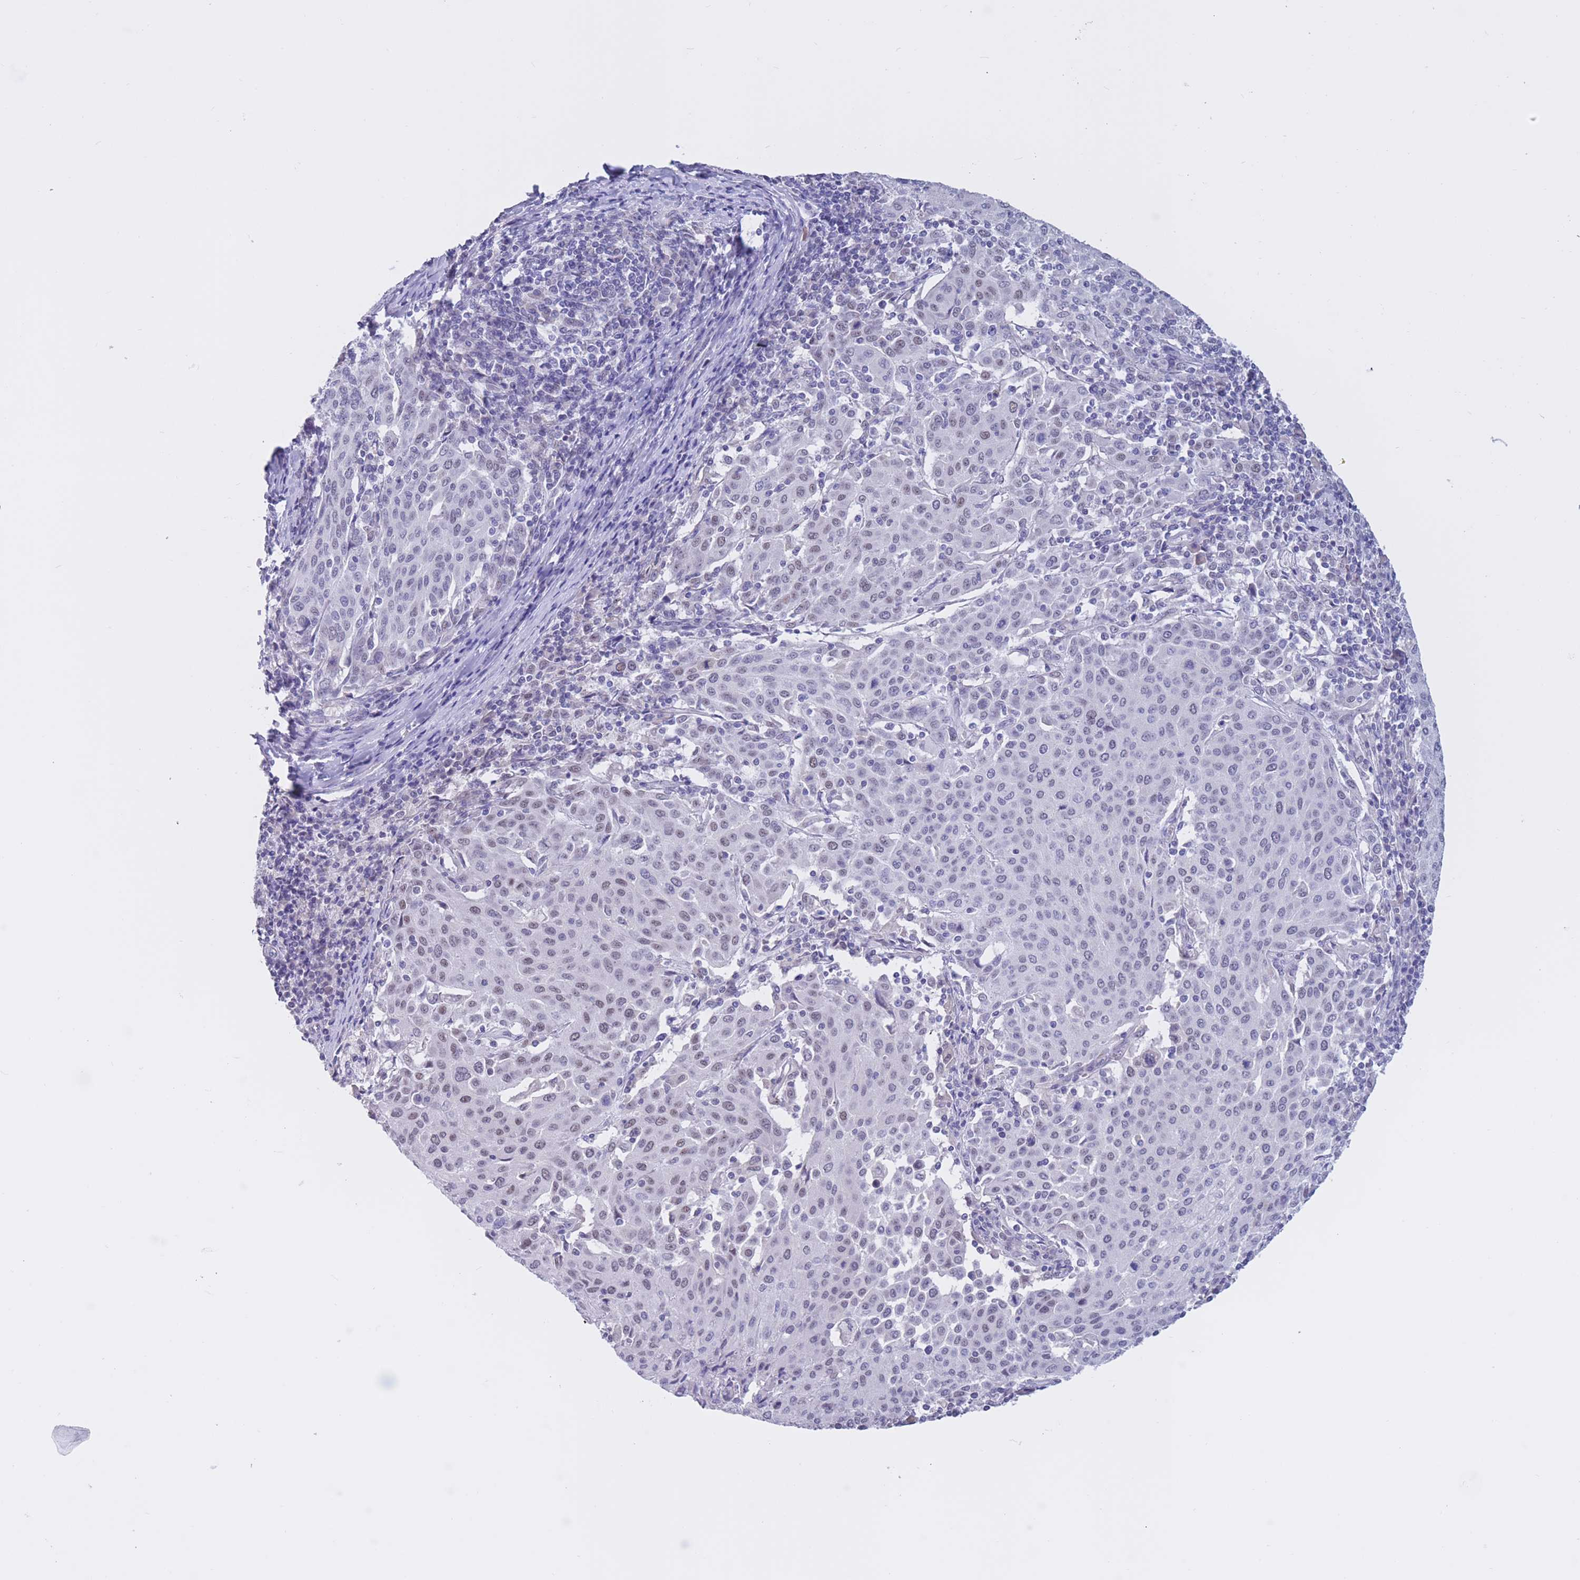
{"staining": {"intensity": "weak", "quantity": "<25%", "location": "nuclear"}, "tissue": "cervical cancer", "cell_type": "Tumor cells", "image_type": "cancer", "snomed": [{"axis": "morphology", "description": "Squamous cell carcinoma, NOS"}, {"axis": "topography", "description": "Cervix"}], "caption": "Human cervical cancer stained for a protein using immunohistochemistry (IHC) demonstrates no positivity in tumor cells.", "gene": "BOP1", "patient": {"sex": "female", "age": 46}}